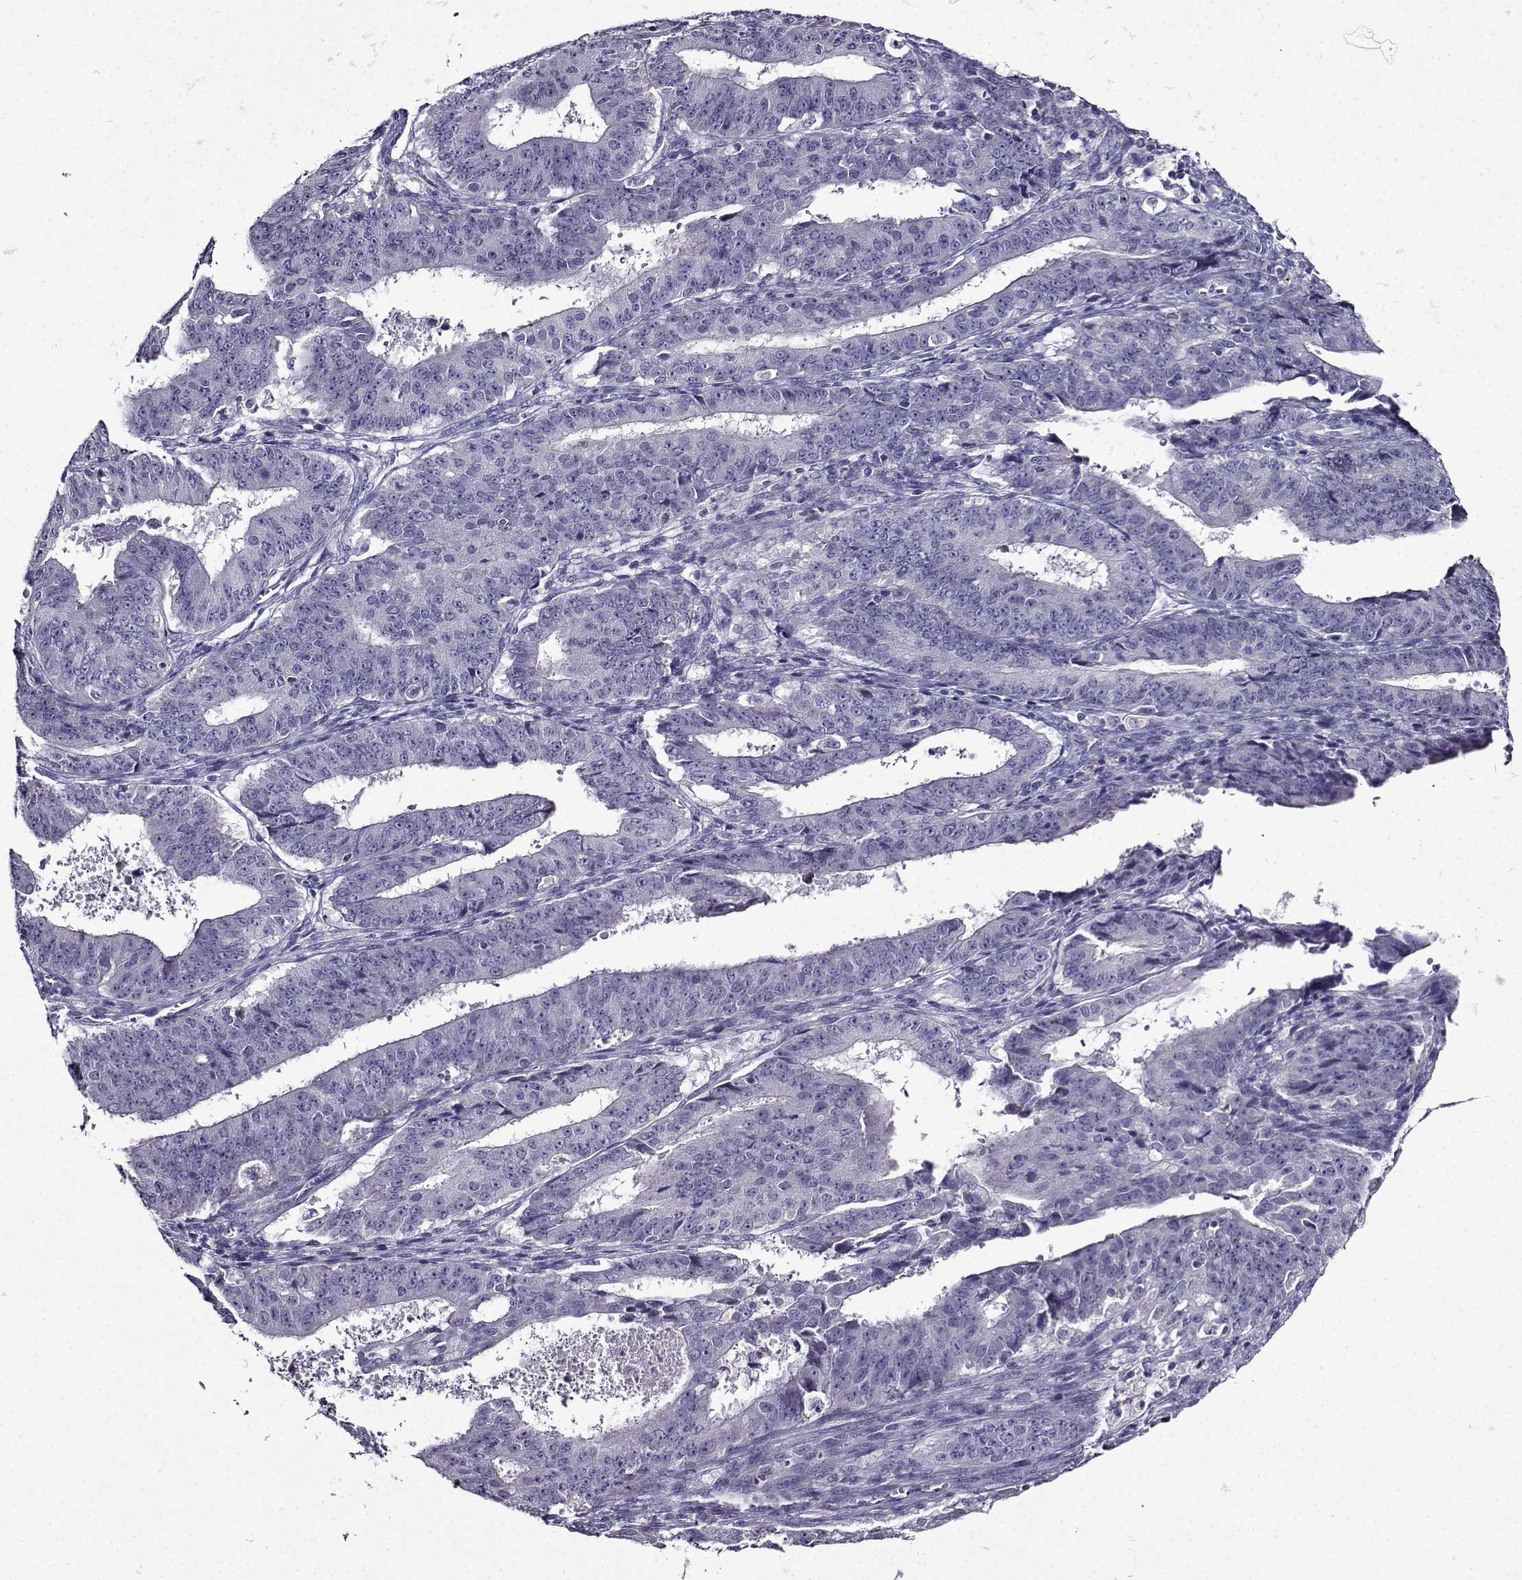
{"staining": {"intensity": "negative", "quantity": "none", "location": "none"}, "tissue": "ovarian cancer", "cell_type": "Tumor cells", "image_type": "cancer", "snomed": [{"axis": "morphology", "description": "Carcinoma, endometroid"}, {"axis": "topography", "description": "Ovary"}], "caption": "Endometroid carcinoma (ovarian) was stained to show a protein in brown. There is no significant positivity in tumor cells.", "gene": "TMEM266", "patient": {"sex": "female", "age": 42}}